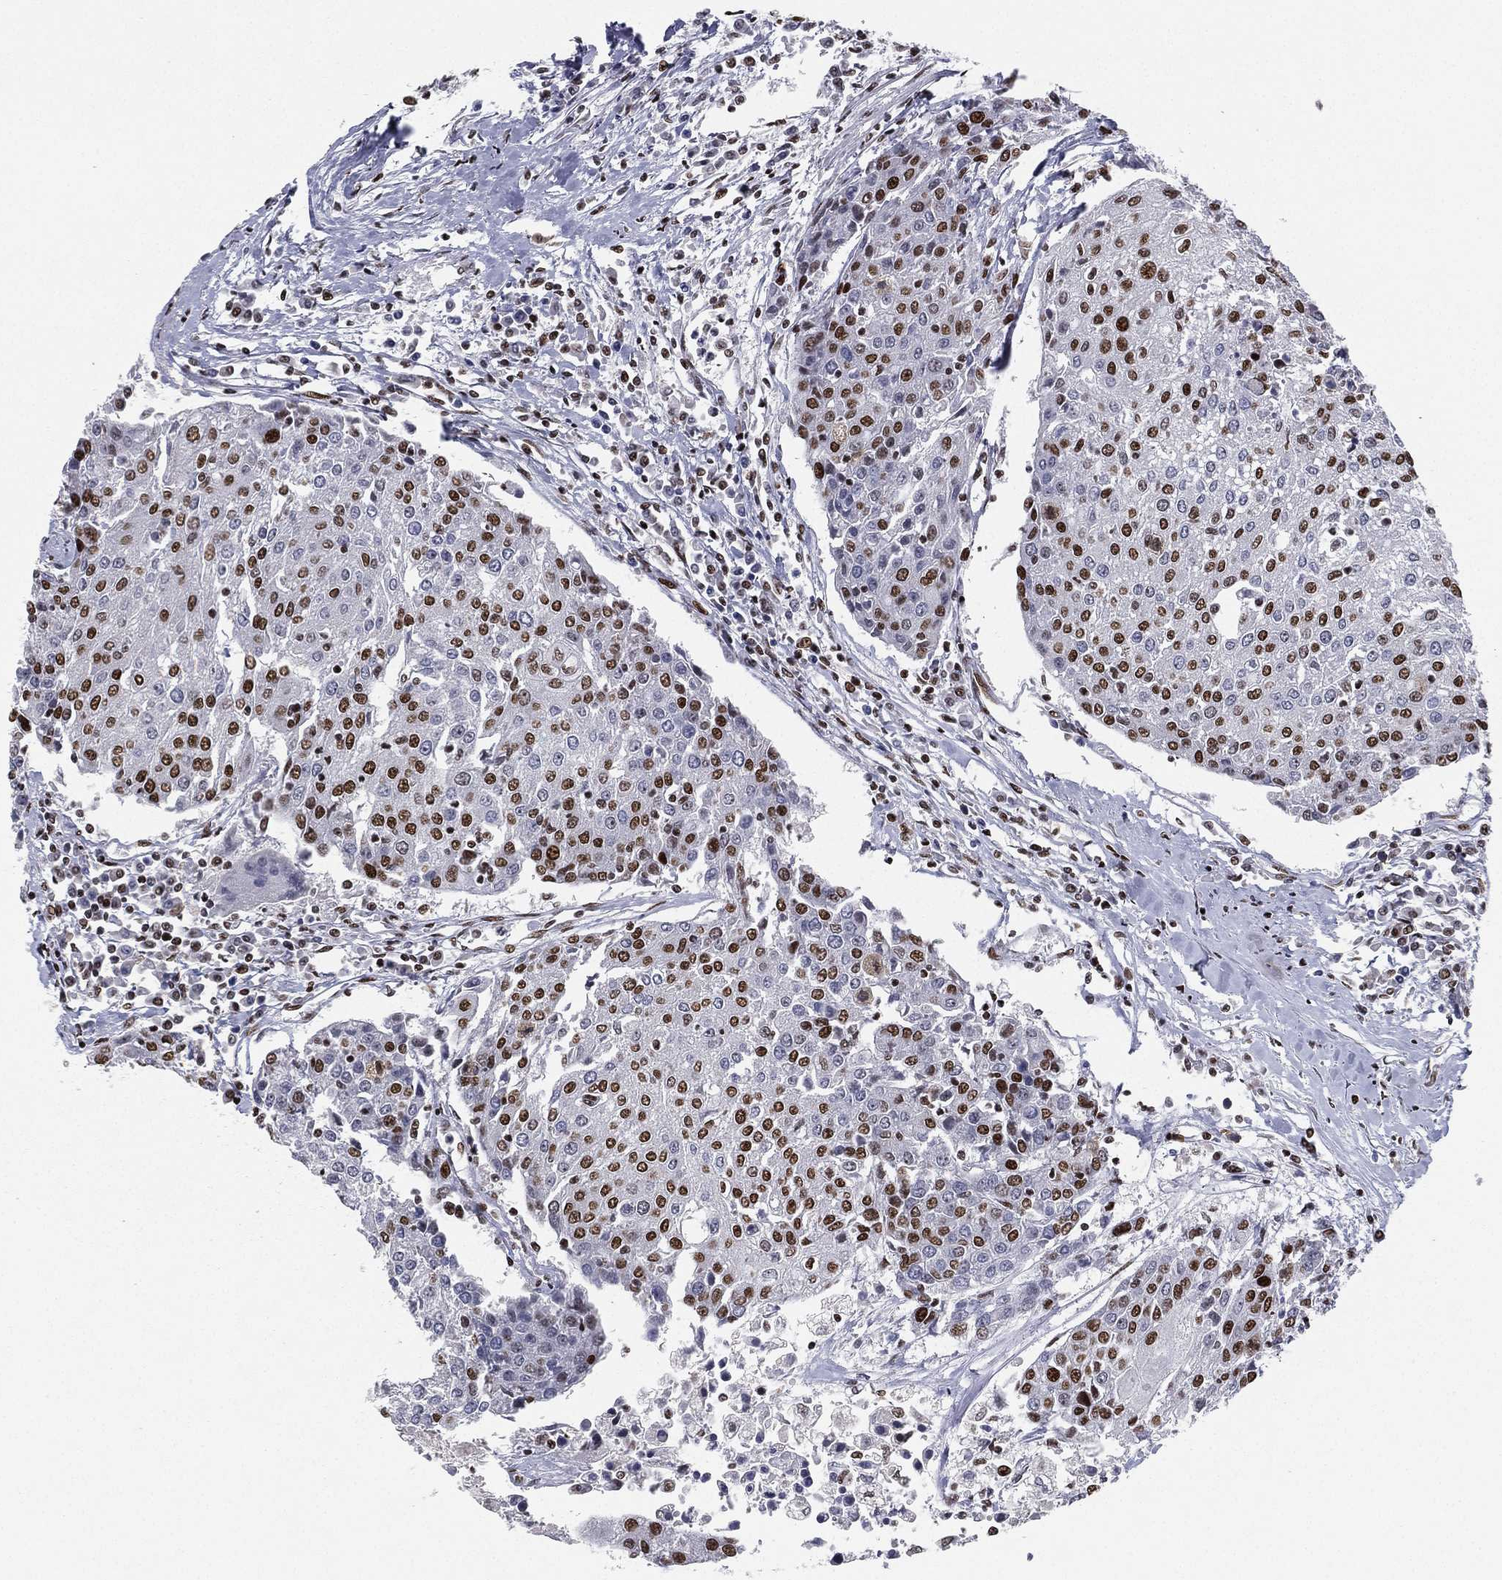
{"staining": {"intensity": "strong", "quantity": "25%-75%", "location": "nuclear"}, "tissue": "urothelial cancer", "cell_type": "Tumor cells", "image_type": "cancer", "snomed": [{"axis": "morphology", "description": "Urothelial carcinoma, High grade"}, {"axis": "topography", "description": "Urinary bladder"}], "caption": "High-grade urothelial carcinoma was stained to show a protein in brown. There is high levels of strong nuclear positivity in approximately 25%-75% of tumor cells. Using DAB (3,3'-diaminobenzidine) (brown) and hematoxylin (blue) stains, captured at high magnification using brightfield microscopy.", "gene": "RTF1", "patient": {"sex": "female", "age": 85}}